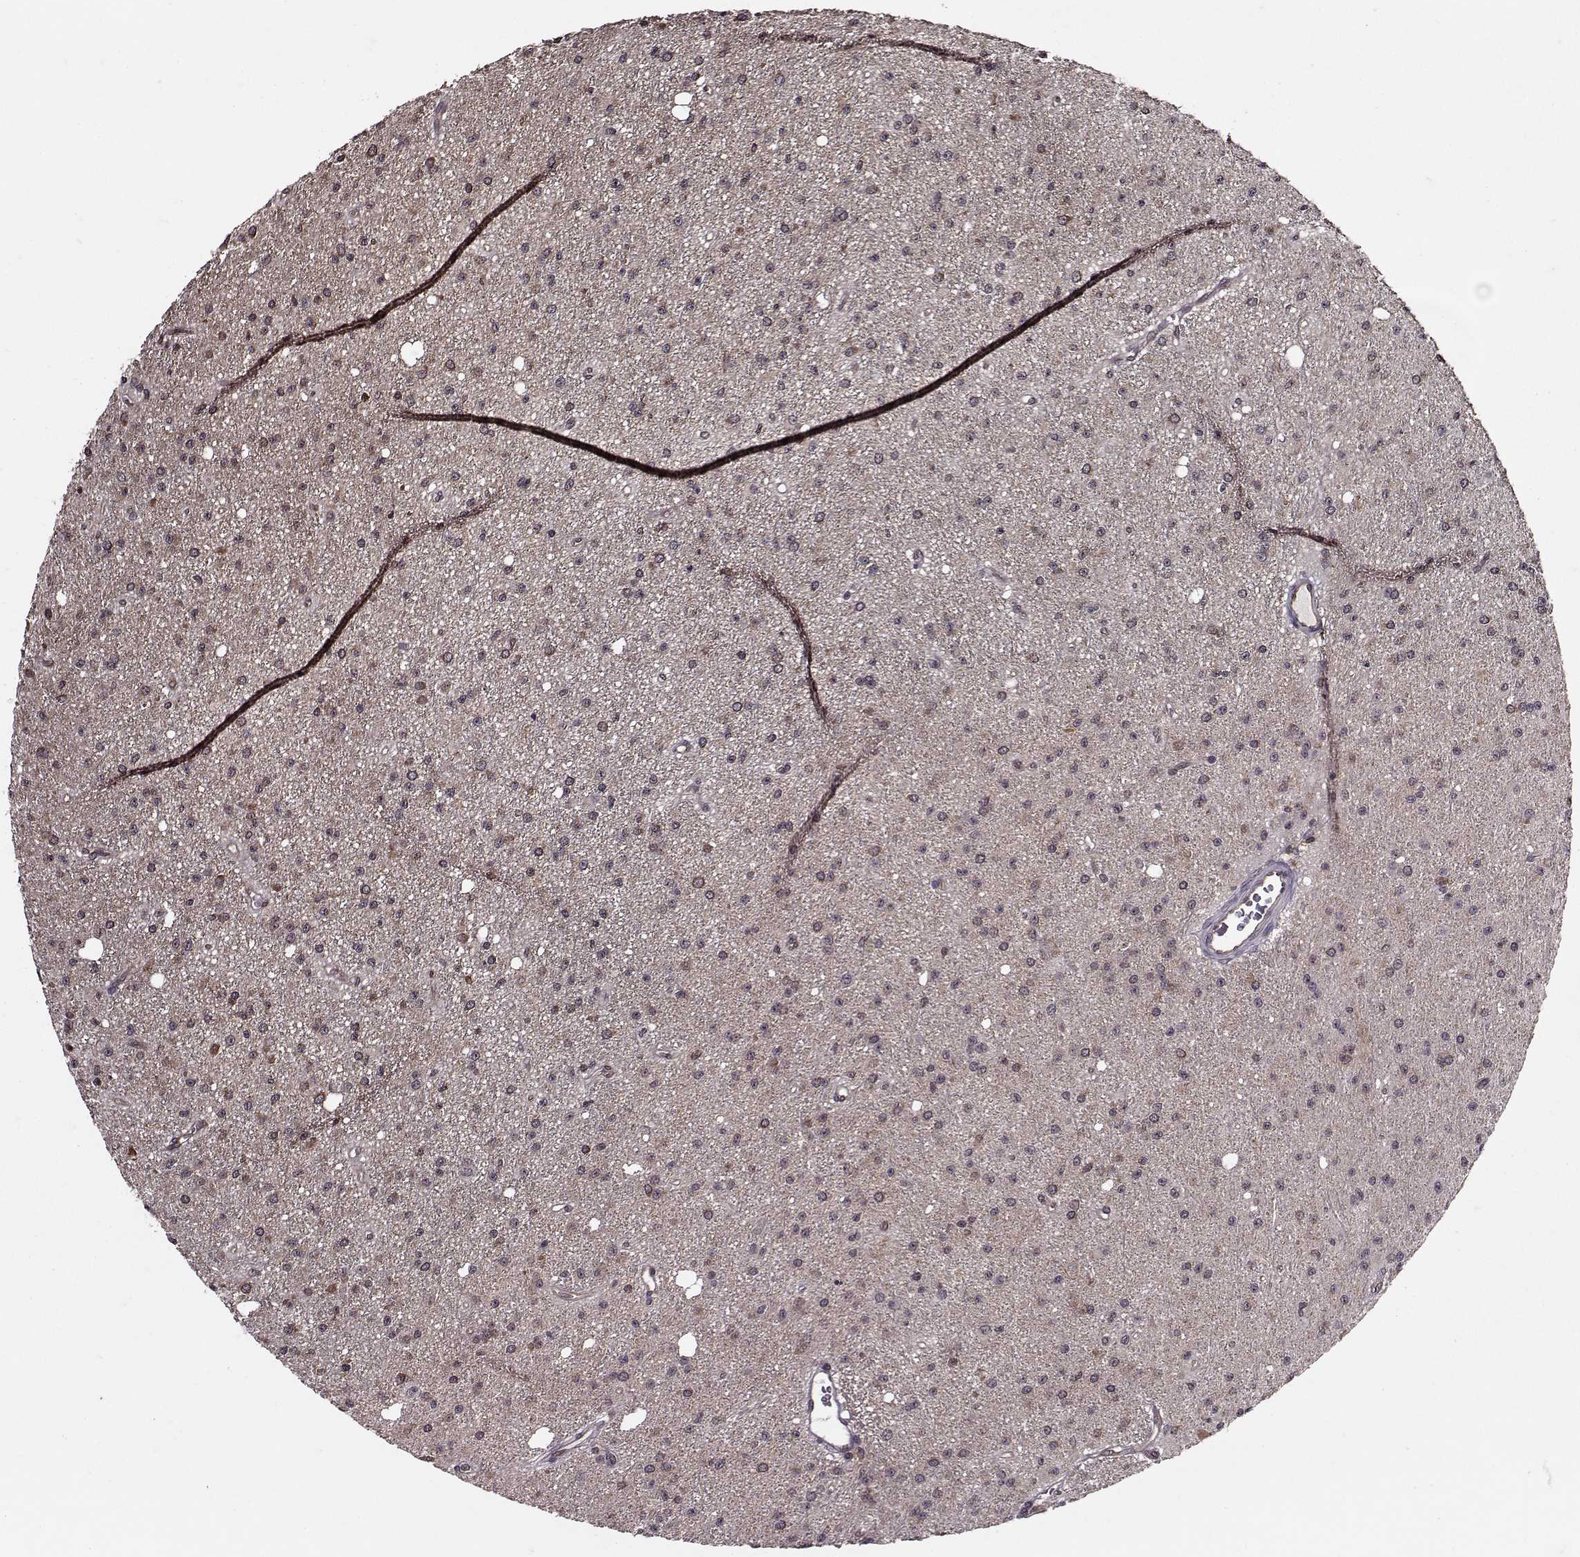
{"staining": {"intensity": "negative", "quantity": "none", "location": "none"}, "tissue": "glioma", "cell_type": "Tumor cells", "image_type": "cancer", "snomed": [{"axis": "morphology", "description": "Glioma, malignant, Low grade"}, {"axis": "topography", "description": "Brain"}], "caption": "Image shows no significant protein positivity in tumor cells of malignant glioma (low-grade). The staining was performed using DAB (3,3'-diaminobenzidine) to visualize the protein expression in brown, while the nuclei were stained in blue with hematoxylin (Magnification: 20x).", "gene": "PPP2R2A", "patient": {"sex": "male", "age": 27}}